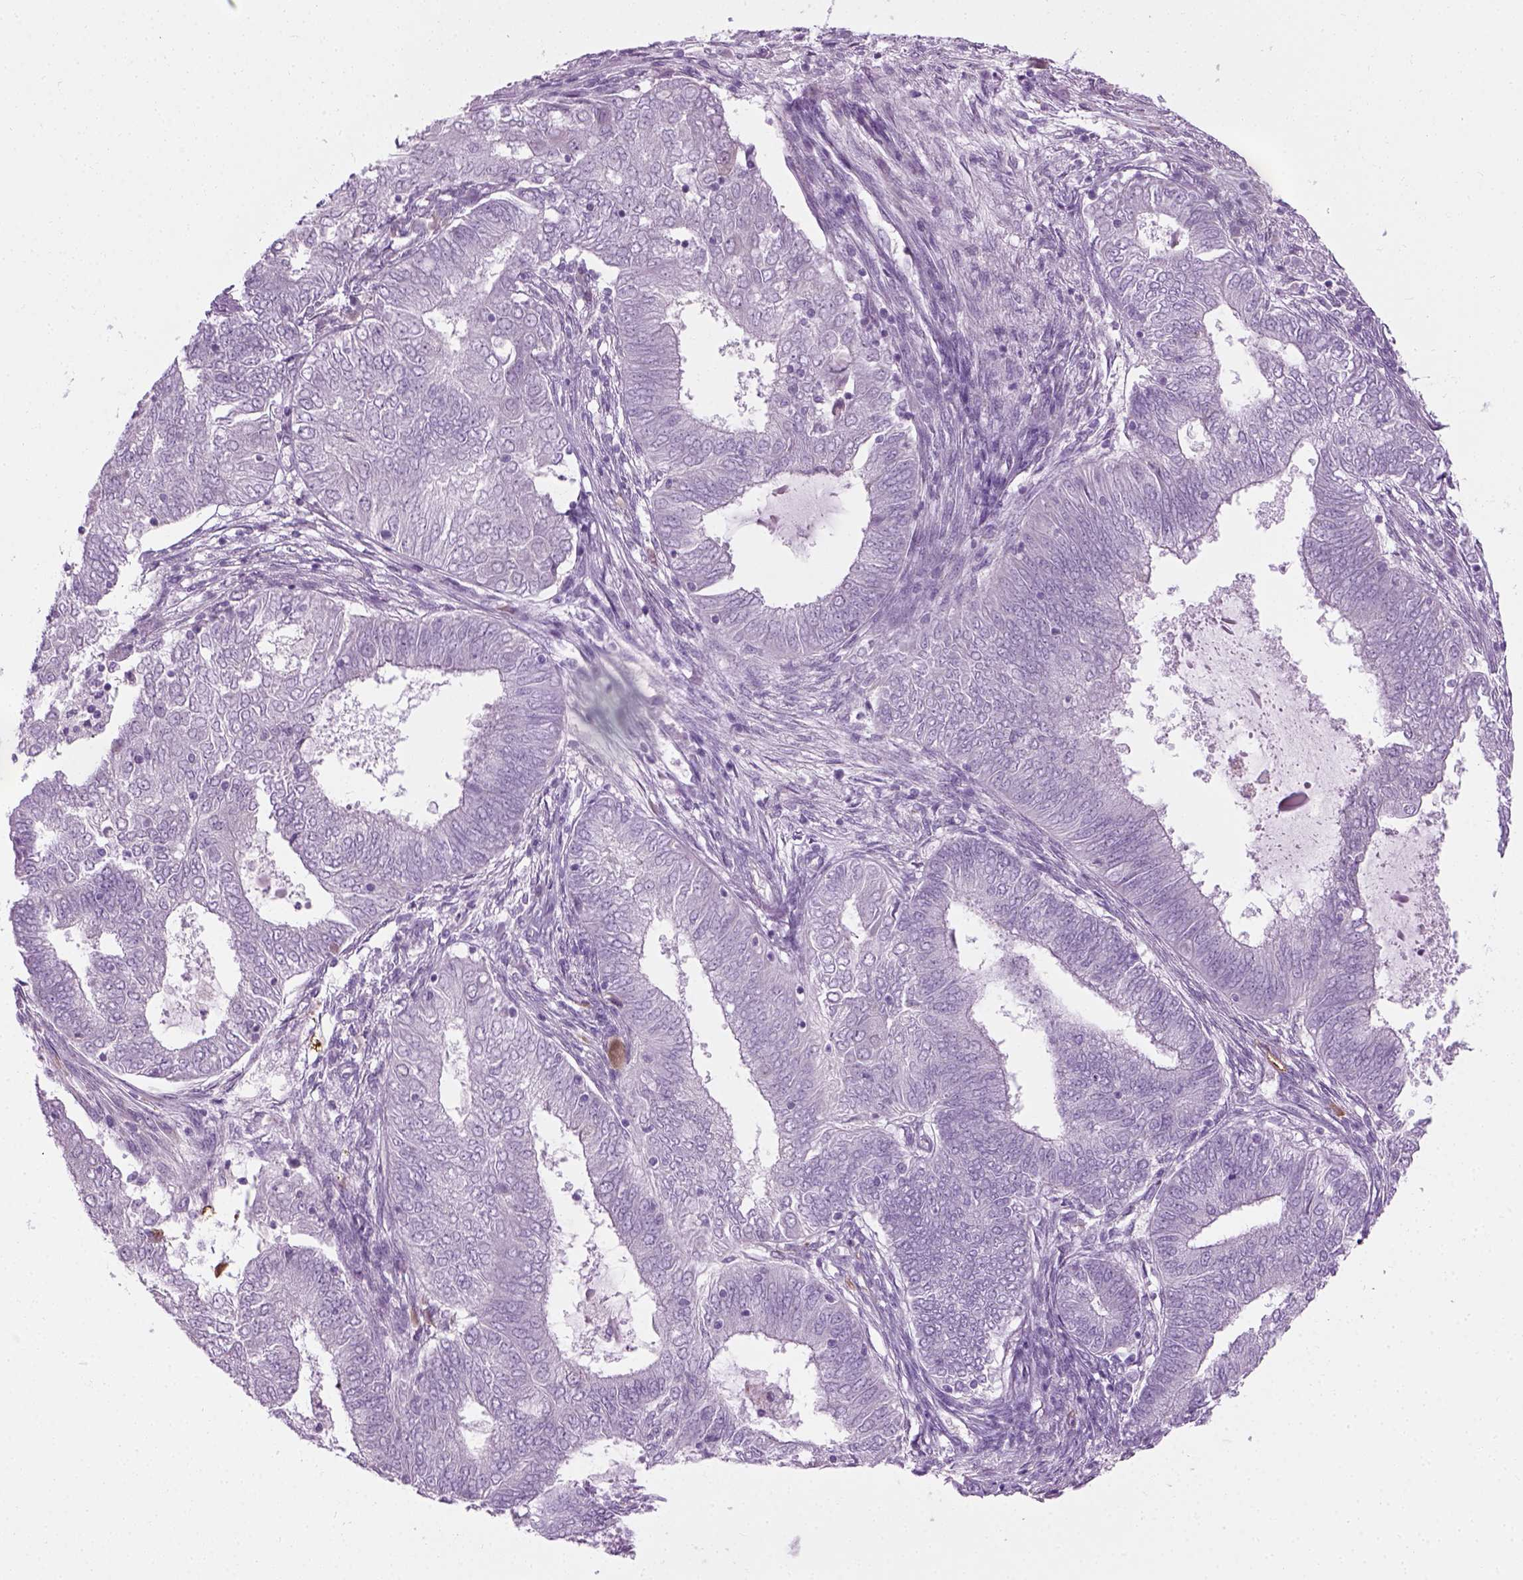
{"staining": {"intensity": "negative", "quantity": "none", "location": "none"}, "tissue": "endometrial cancer", "cell_type": "Tumor cells", "image_type": "cancer", "snomed": [{"axis": "morphology", "description": "Adenocarcinoma, NOS"}, {"axis": "topography", "description": "Endometrium"}], "caption": "Photomicrograph shows no protein positivity in tumor cells of endometrial cancer (adenocarcinoma) tissue. The staining was performed using DAB to visualize the protein expression in brown, while the nuclei were stained in blue with hematoxylin (Magnification: 20x).", "gene": "CIBAR2", "patient": {"sex": "female", "age": 62}}